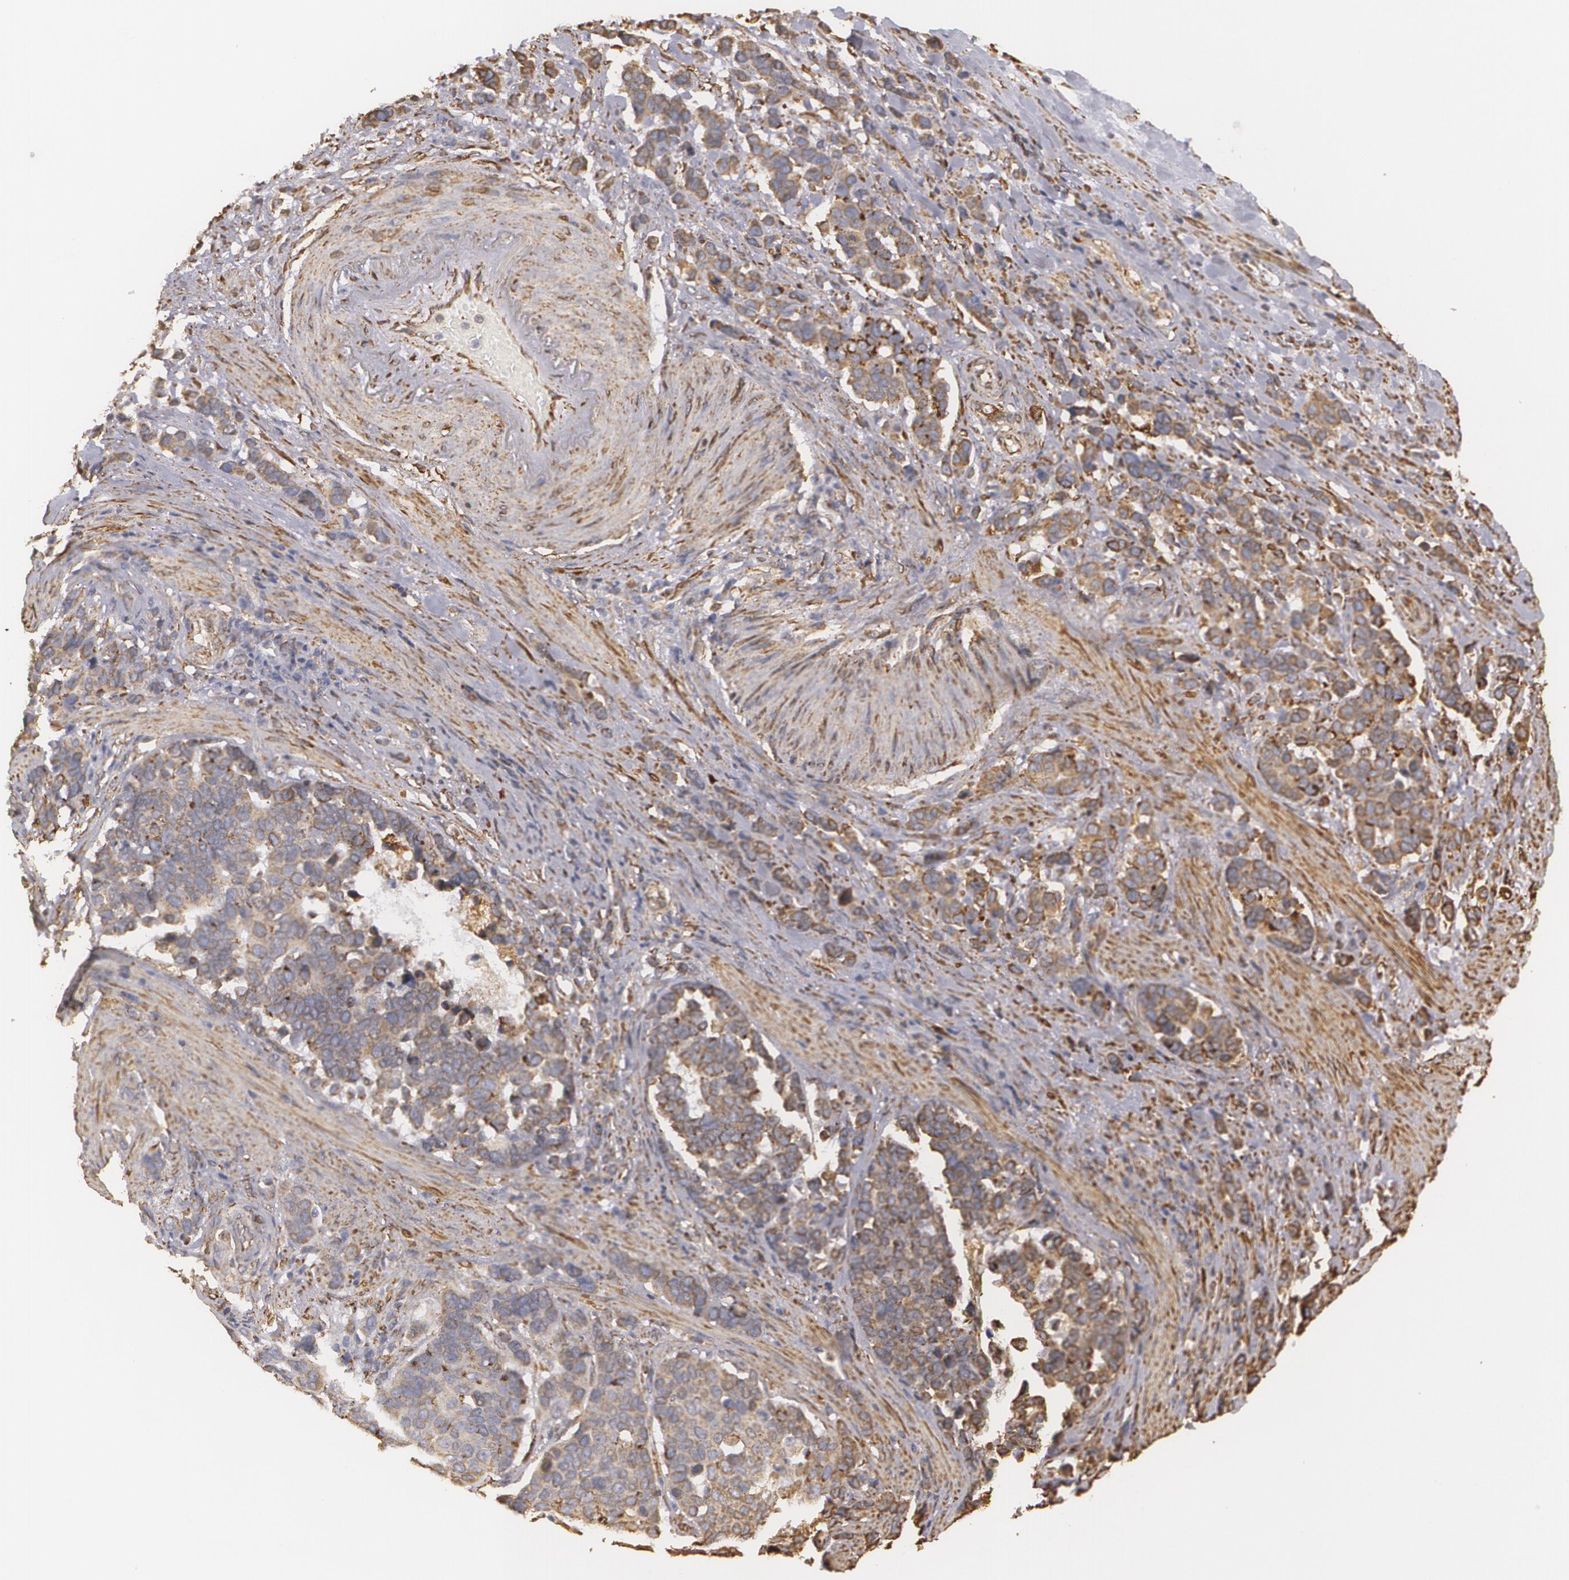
{"staining": {"intensity": "moderate", "quantity": "25%-75%", "location": "cytoplasmic/membranous"}, "tissue": "stomach cancer", "cell_type": "Tumor cells", "image_type": "cancer", "snomed": [{"axis": "morphology", "description": "Adenocarcinoma, NOS"}, {"axis": "topography", "description": "Stomach, upper"}], "caption": "A photomicrograph of human stomach cancer stained for a protein reveals moderate cytoplasmic/membranous brown staining in tumor cells.", "gene": "CYB5R3", "patient": {"sex": "male", "age": 71}}